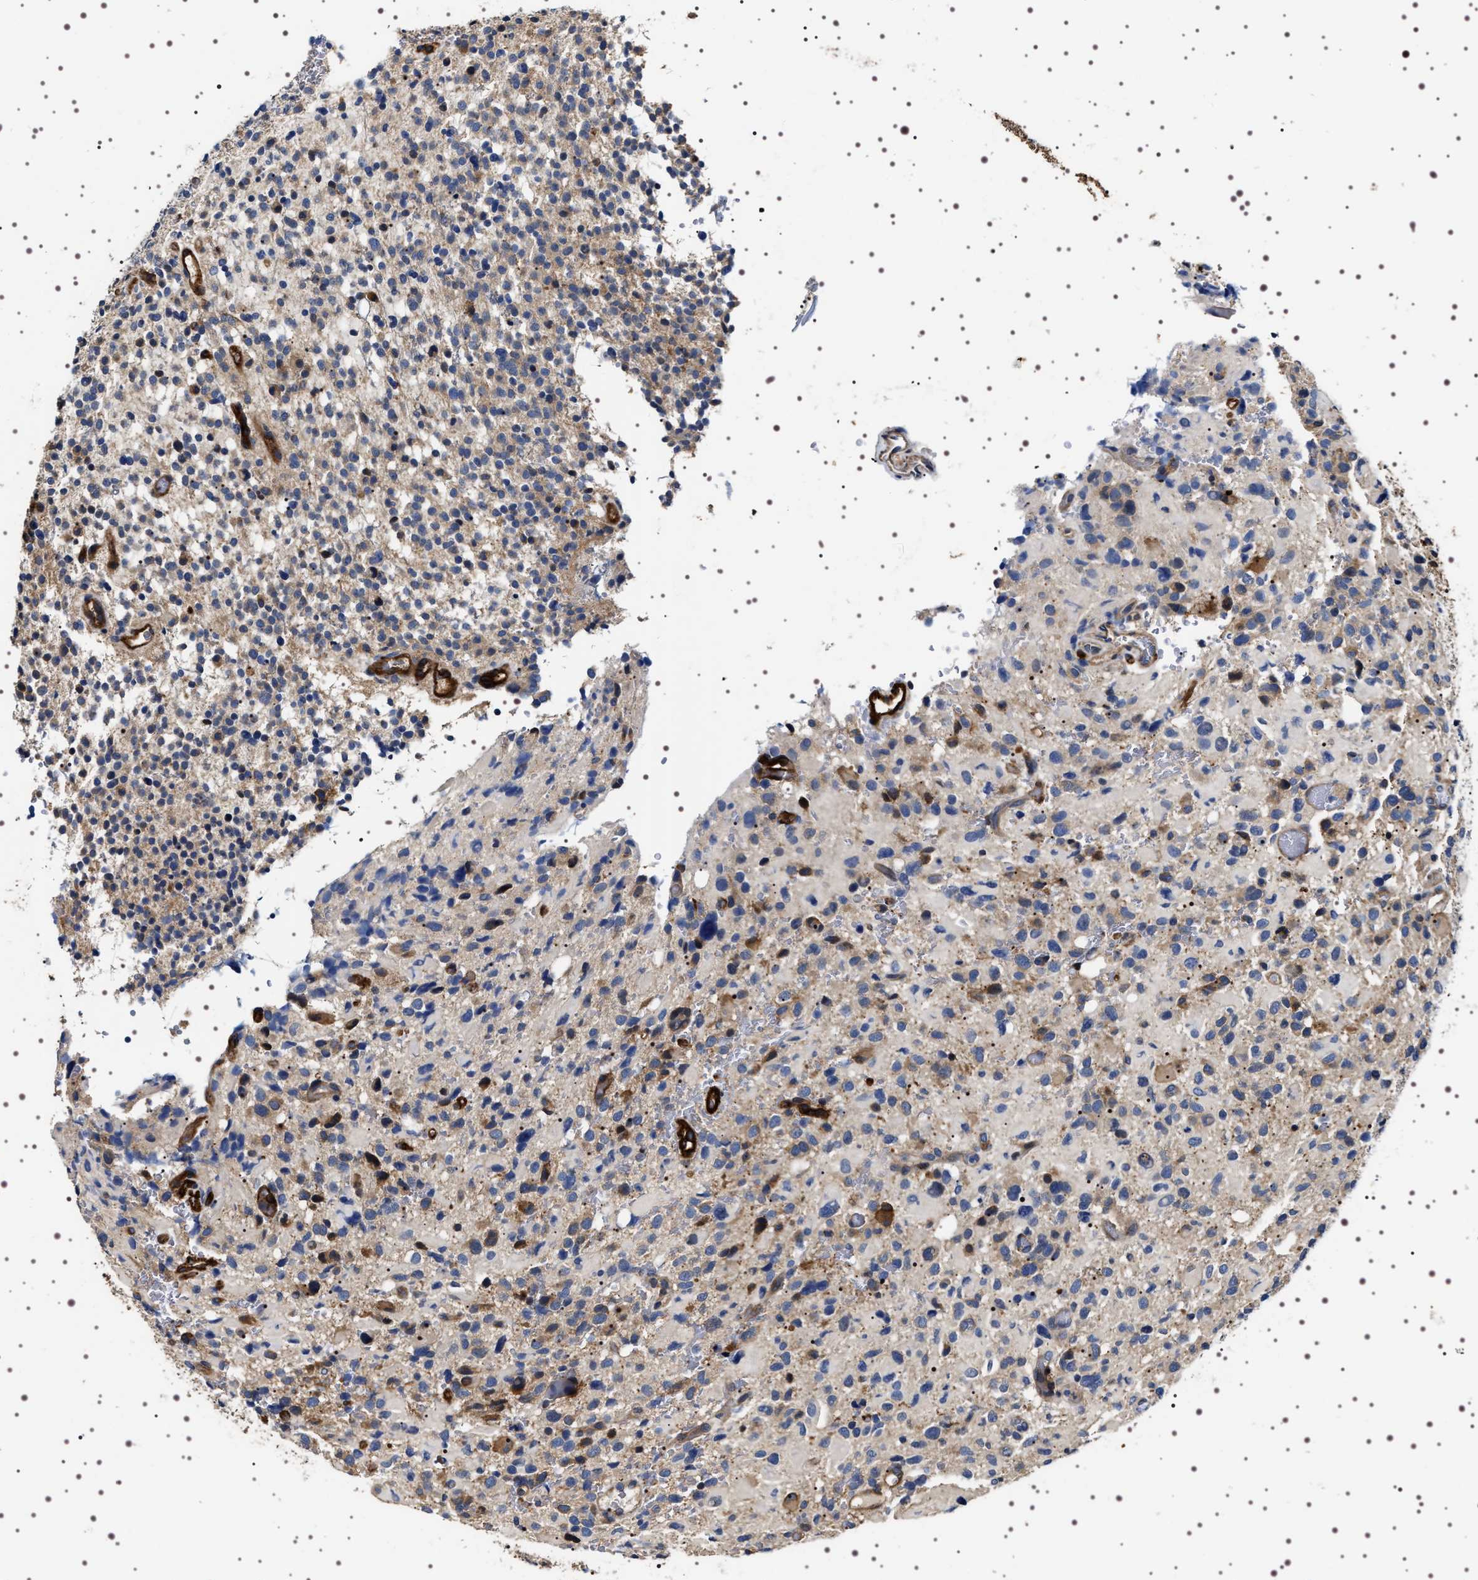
{"staining": {"intensity": "moderate", "quantity": "<25%", "location": "cytoplasmic/membranous"}, "tissue": "glioma", "cell_type": "Tumor cells", "image_type": "cancer", "snomed": [{"axis": "morphology", "description": "Glioma, malignant, High grade"}, {"axis": "topography", "description": "Brain"}], "caption": "The micrograph demonstrates a brown stain indicating the presence of a protein in the cytoplasmic/membranous of tumor cells in glioma.", "gene": "ALPL", "patient": {"sex": "male", "age": 48}}